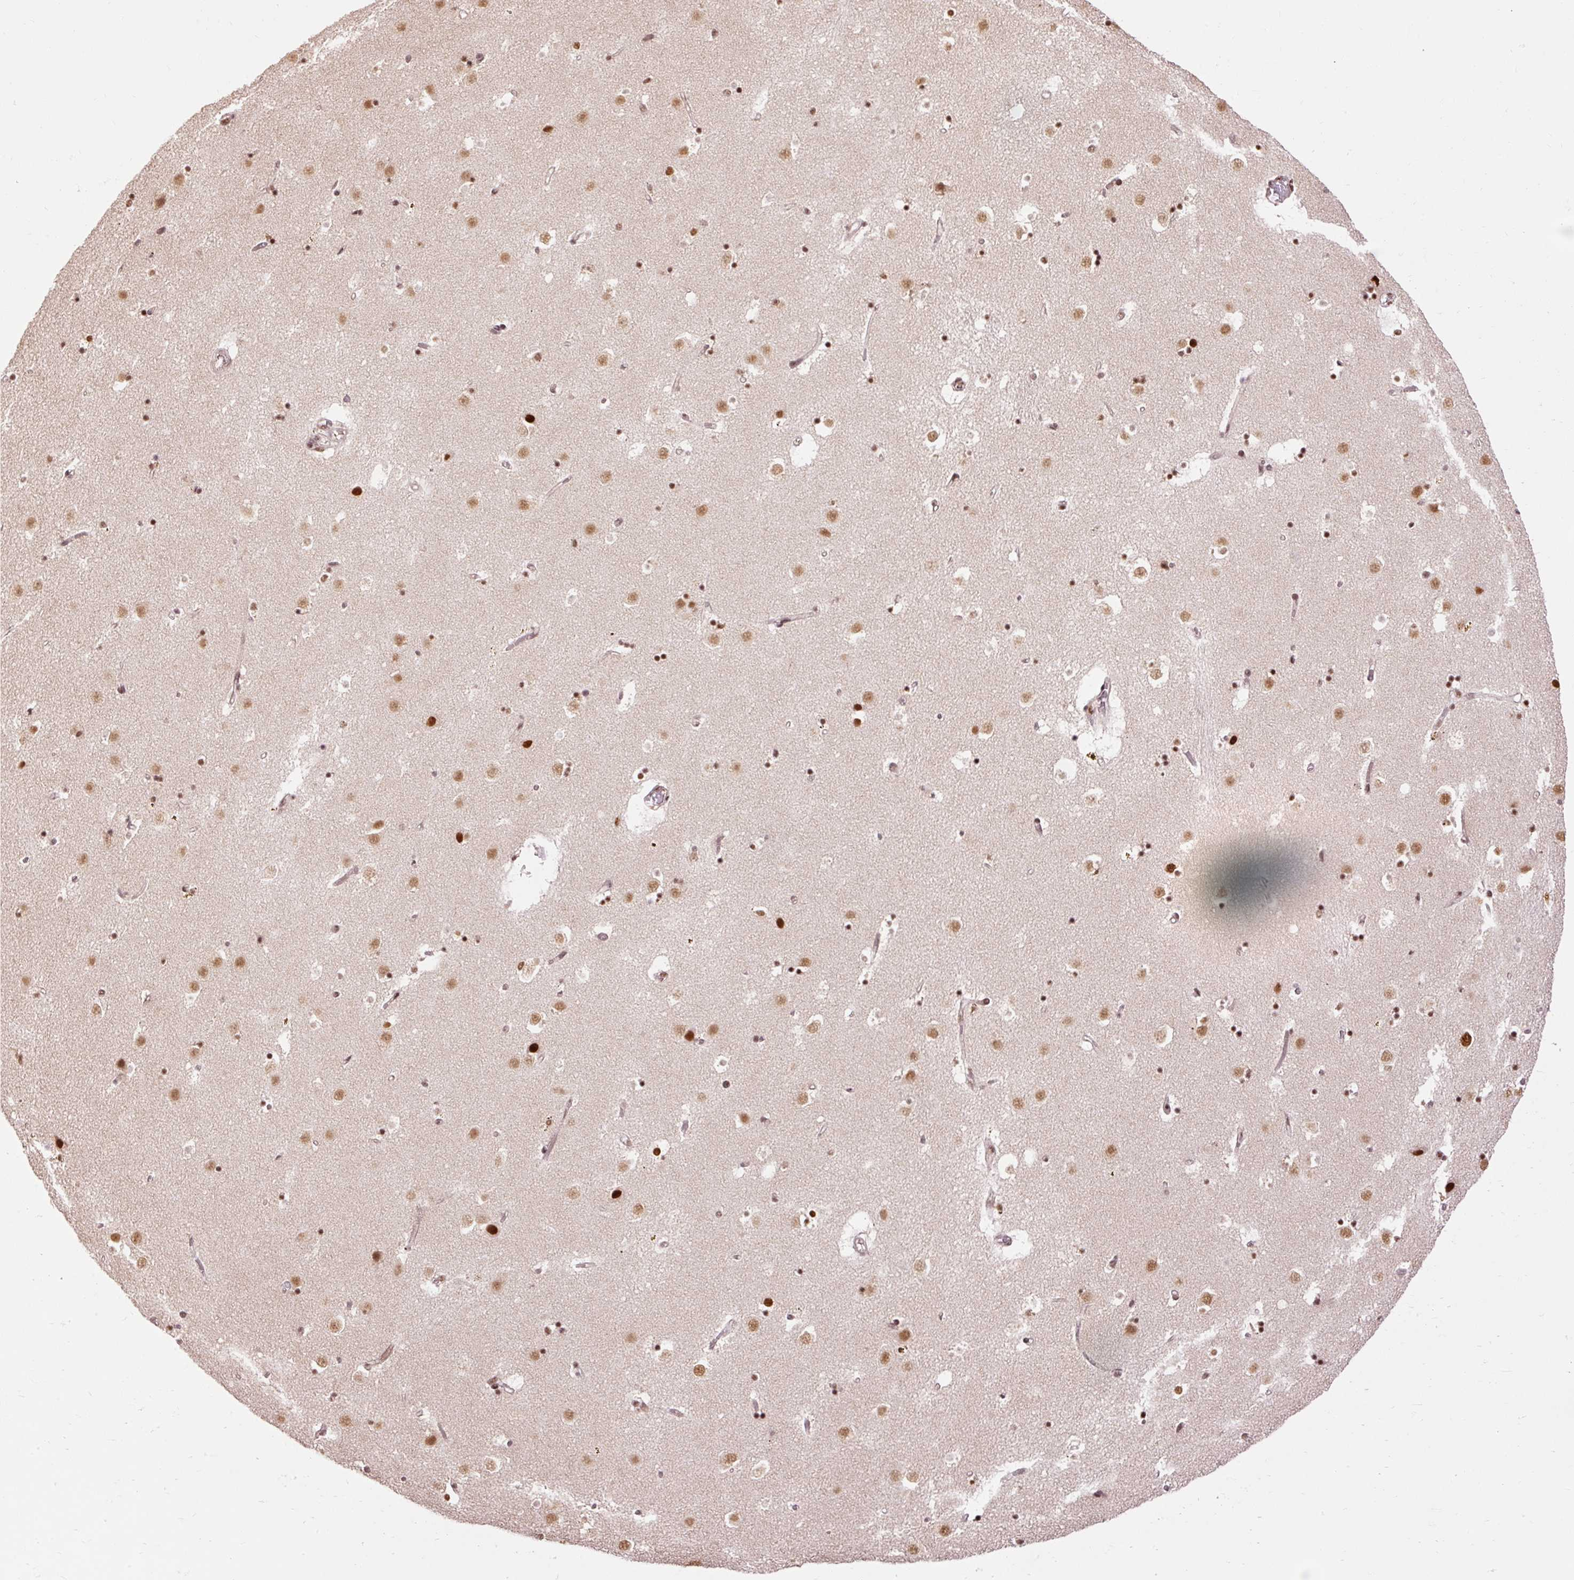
{"staining": {"intensity": "moderate", "quantity": ">75%", "location": "nuclear"}, "tissue": "caudate", "cell_type": "Glial cells", "image_type": "normal", "snomed": [{"axis": "morphology", "description": "Normal tissue, NOS"}, {"axis": "topography", "description": "Lateral ventricle wall"}], "caption": "A micrograph of caudate stained for a protein exhibits moderate nuclear brown staining in glial cells.", "gene": "ZBTB44", "patient": {"sex": "male", "age": 58}}